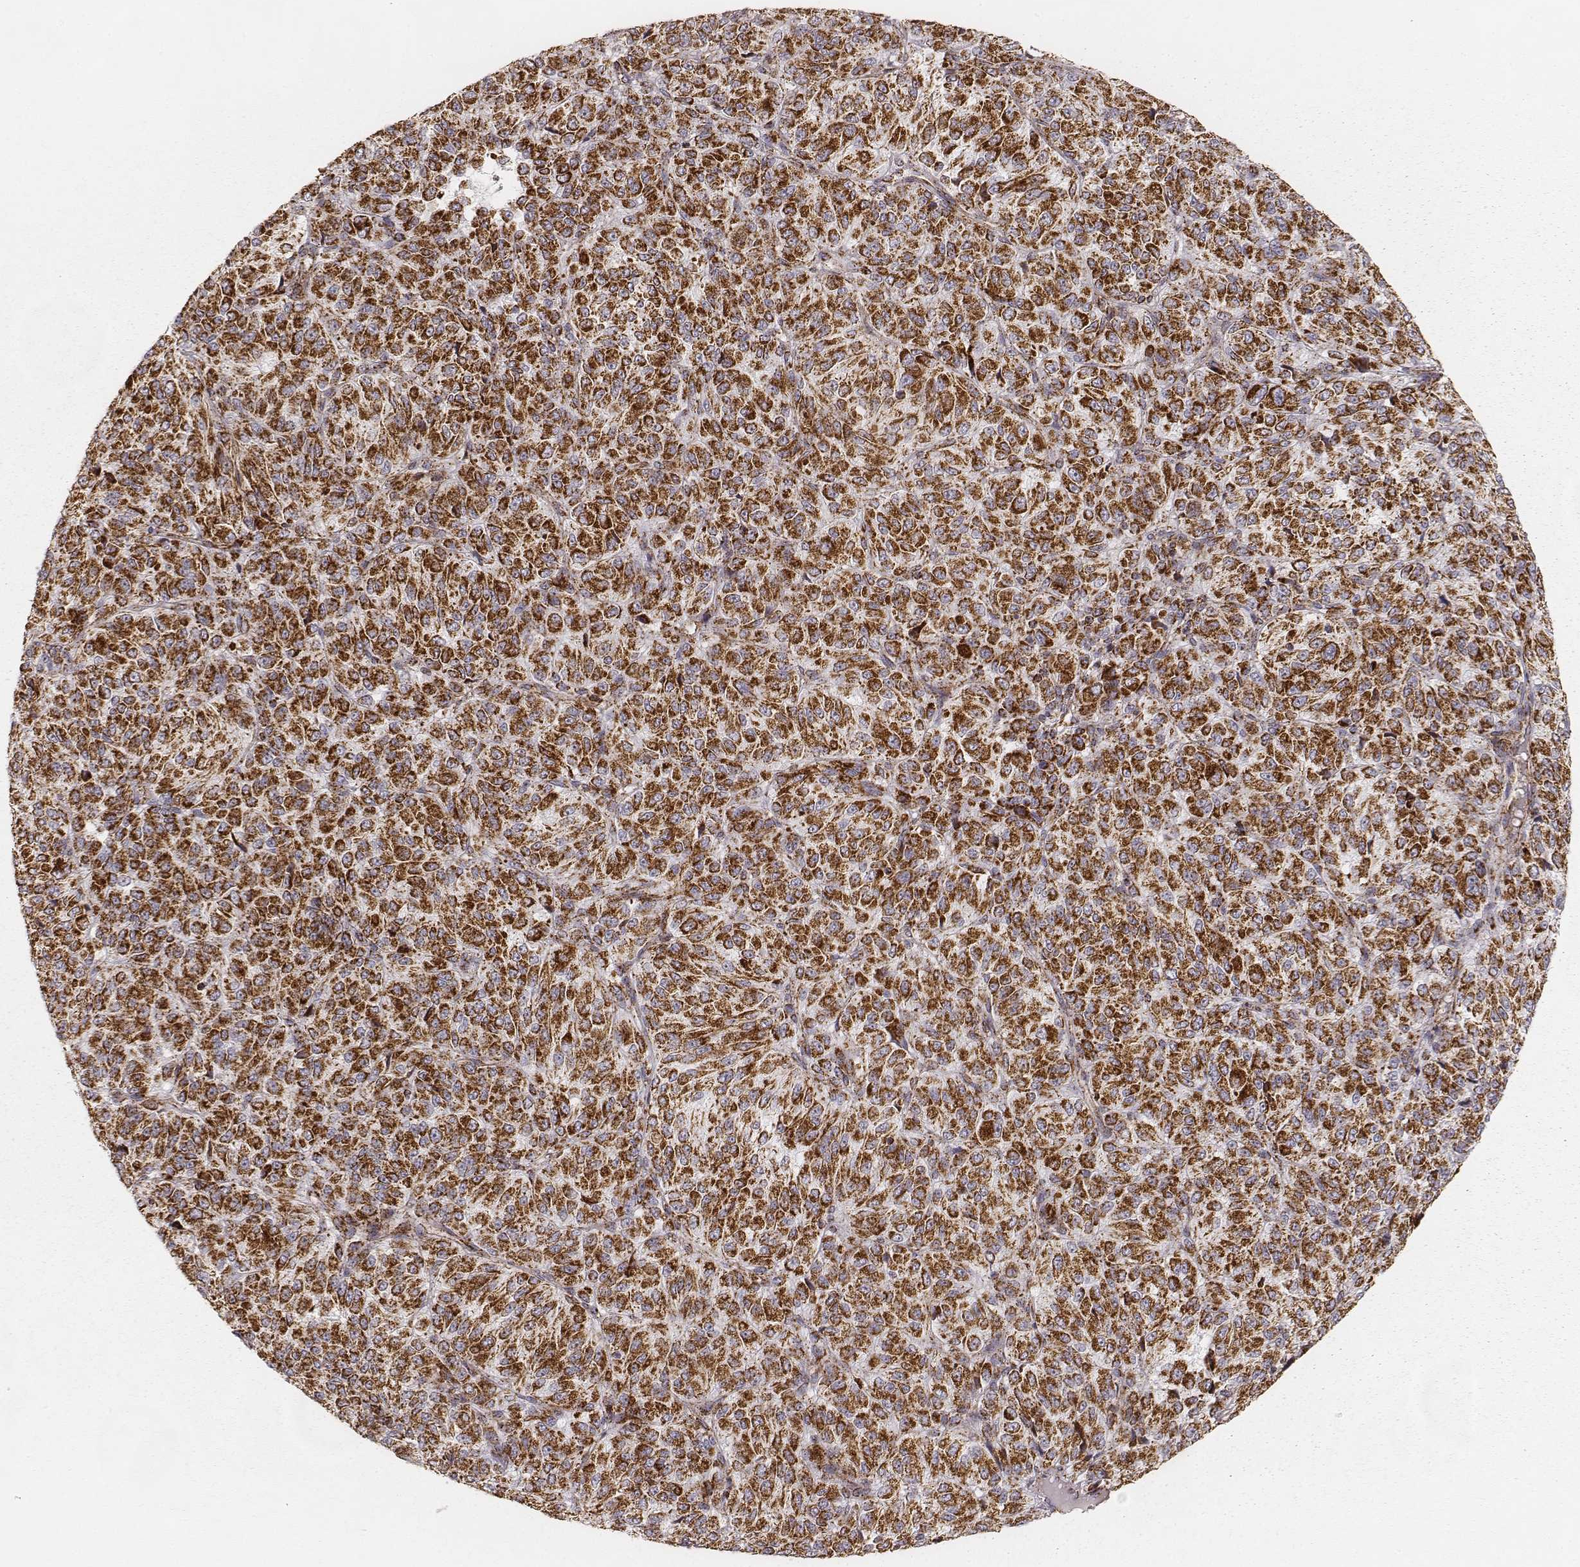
{"staining": {"intensity": "strong", "quantity": ">75%", "location": "cytoplasmic/membranous"}, "tissue": "melanoma", "cell_type": "Tumor cells", "image_type": "cancer", "snomed": [{"axis": "morphology", "description": "Malignant melanoma, Metastatic site"}, {"axis": "topography", "description": "Brain"}], "caption": "Immunohistochemistry (IHC) (DAB) staining of malignant melanoma (metastatic site) reveals strong cytoplasmic/membranous protein expression in approximately >75% of tumor cells. The protein is shown in brown color, while the nuclei are stained blue.", "gene": "CS", "patient": {"sex": "female", "age": 56}}